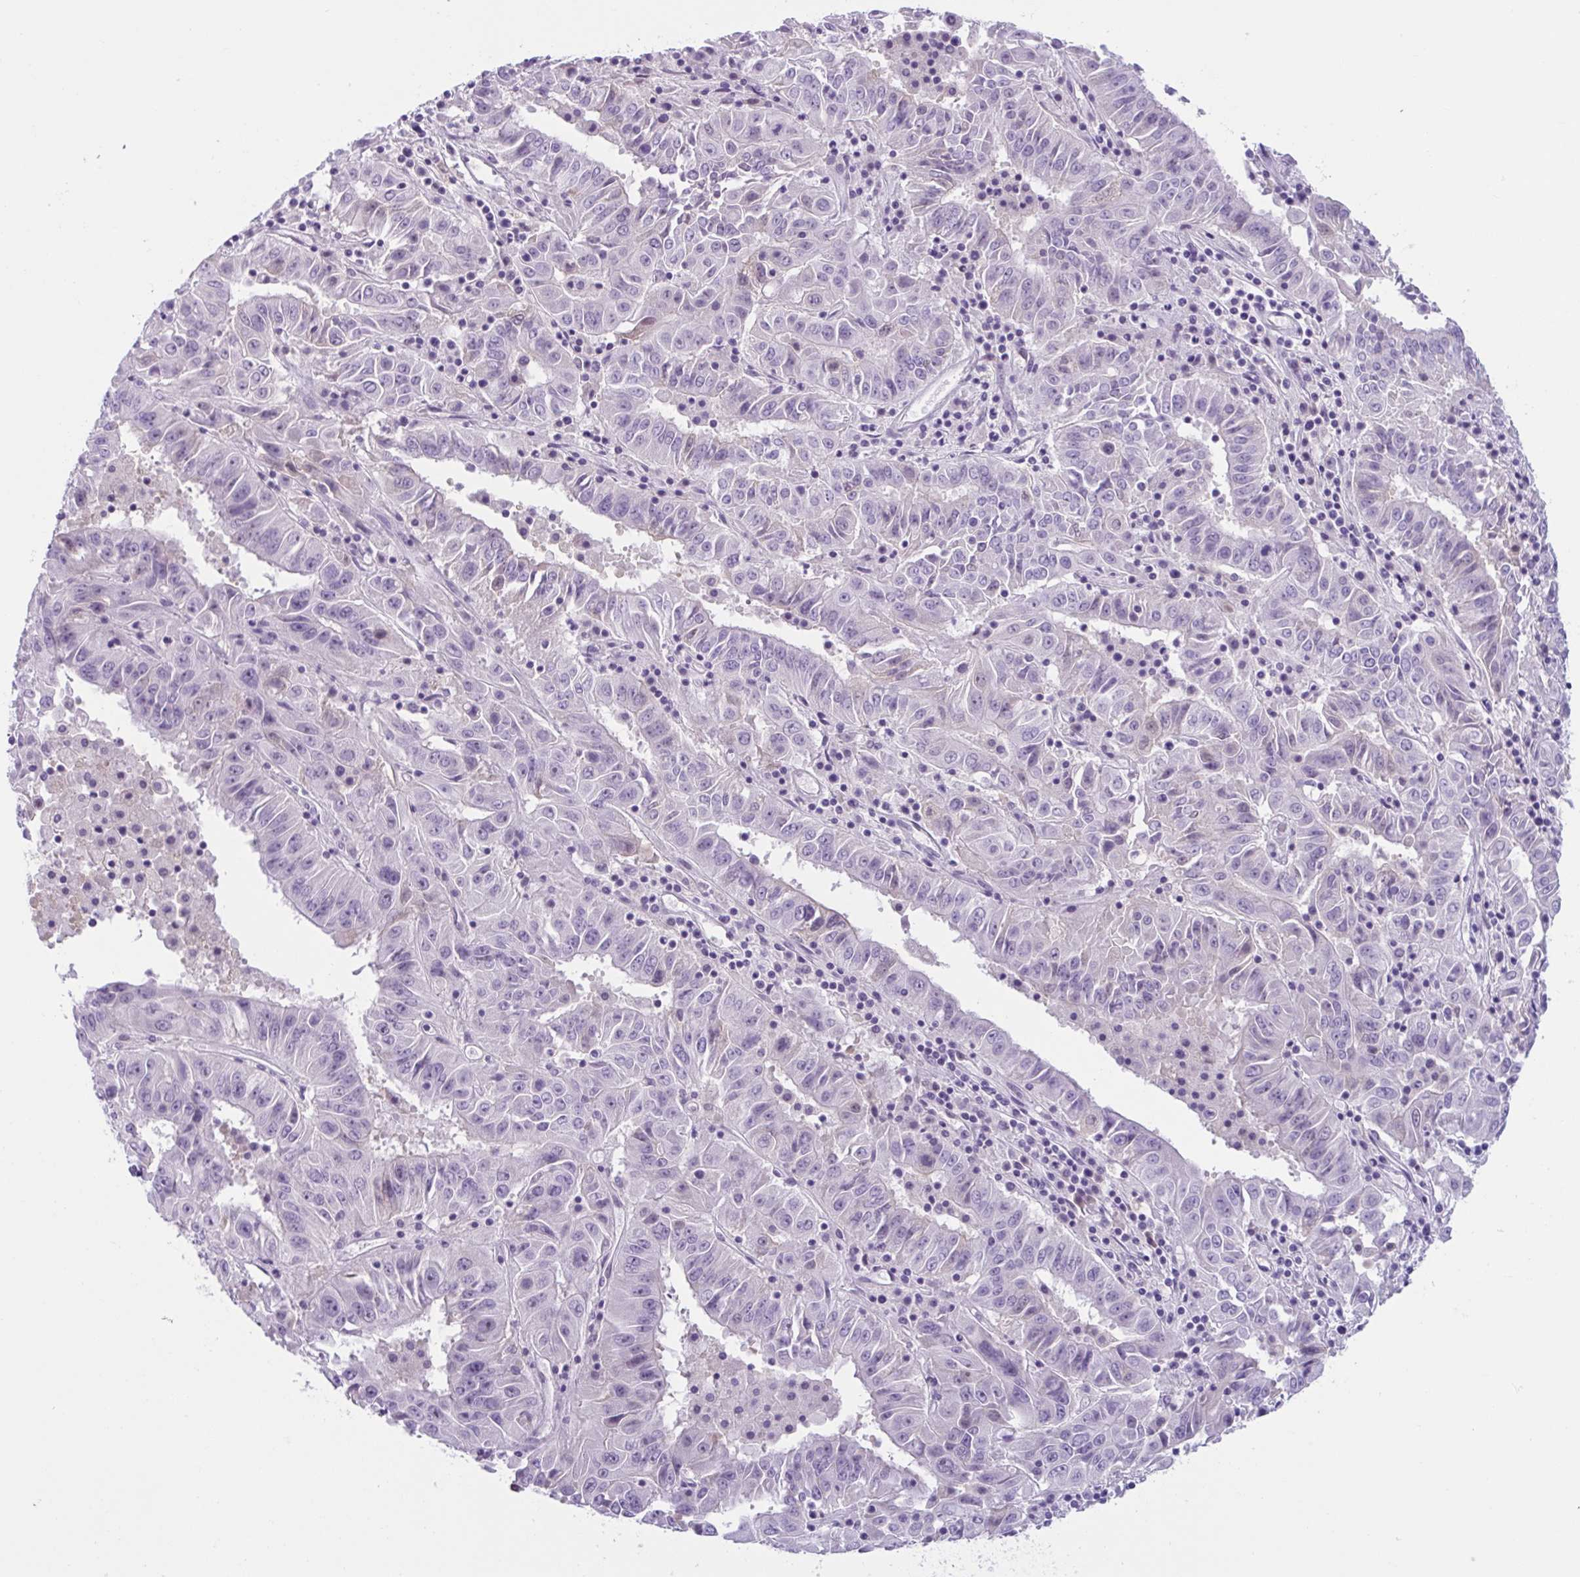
{"staining": {"intensity": "negative", "quantity": "none", "location": "none"}, "tissue": "pancreatic cancer", "cell_type": "Tumor cells", "image_type": "cancer", "snomed": [{"axis": "morphology", "description": "Adenocarcinoma, NOS"}, {"axis": "topography", "description": "Pancreas"}], "caption": "Pancreatic cancer stained for a protein using immunohistochemistry reveals no expression tumor cells.", "gene": "WNT9B", "patient": {"sex": "male", "age": 63}}